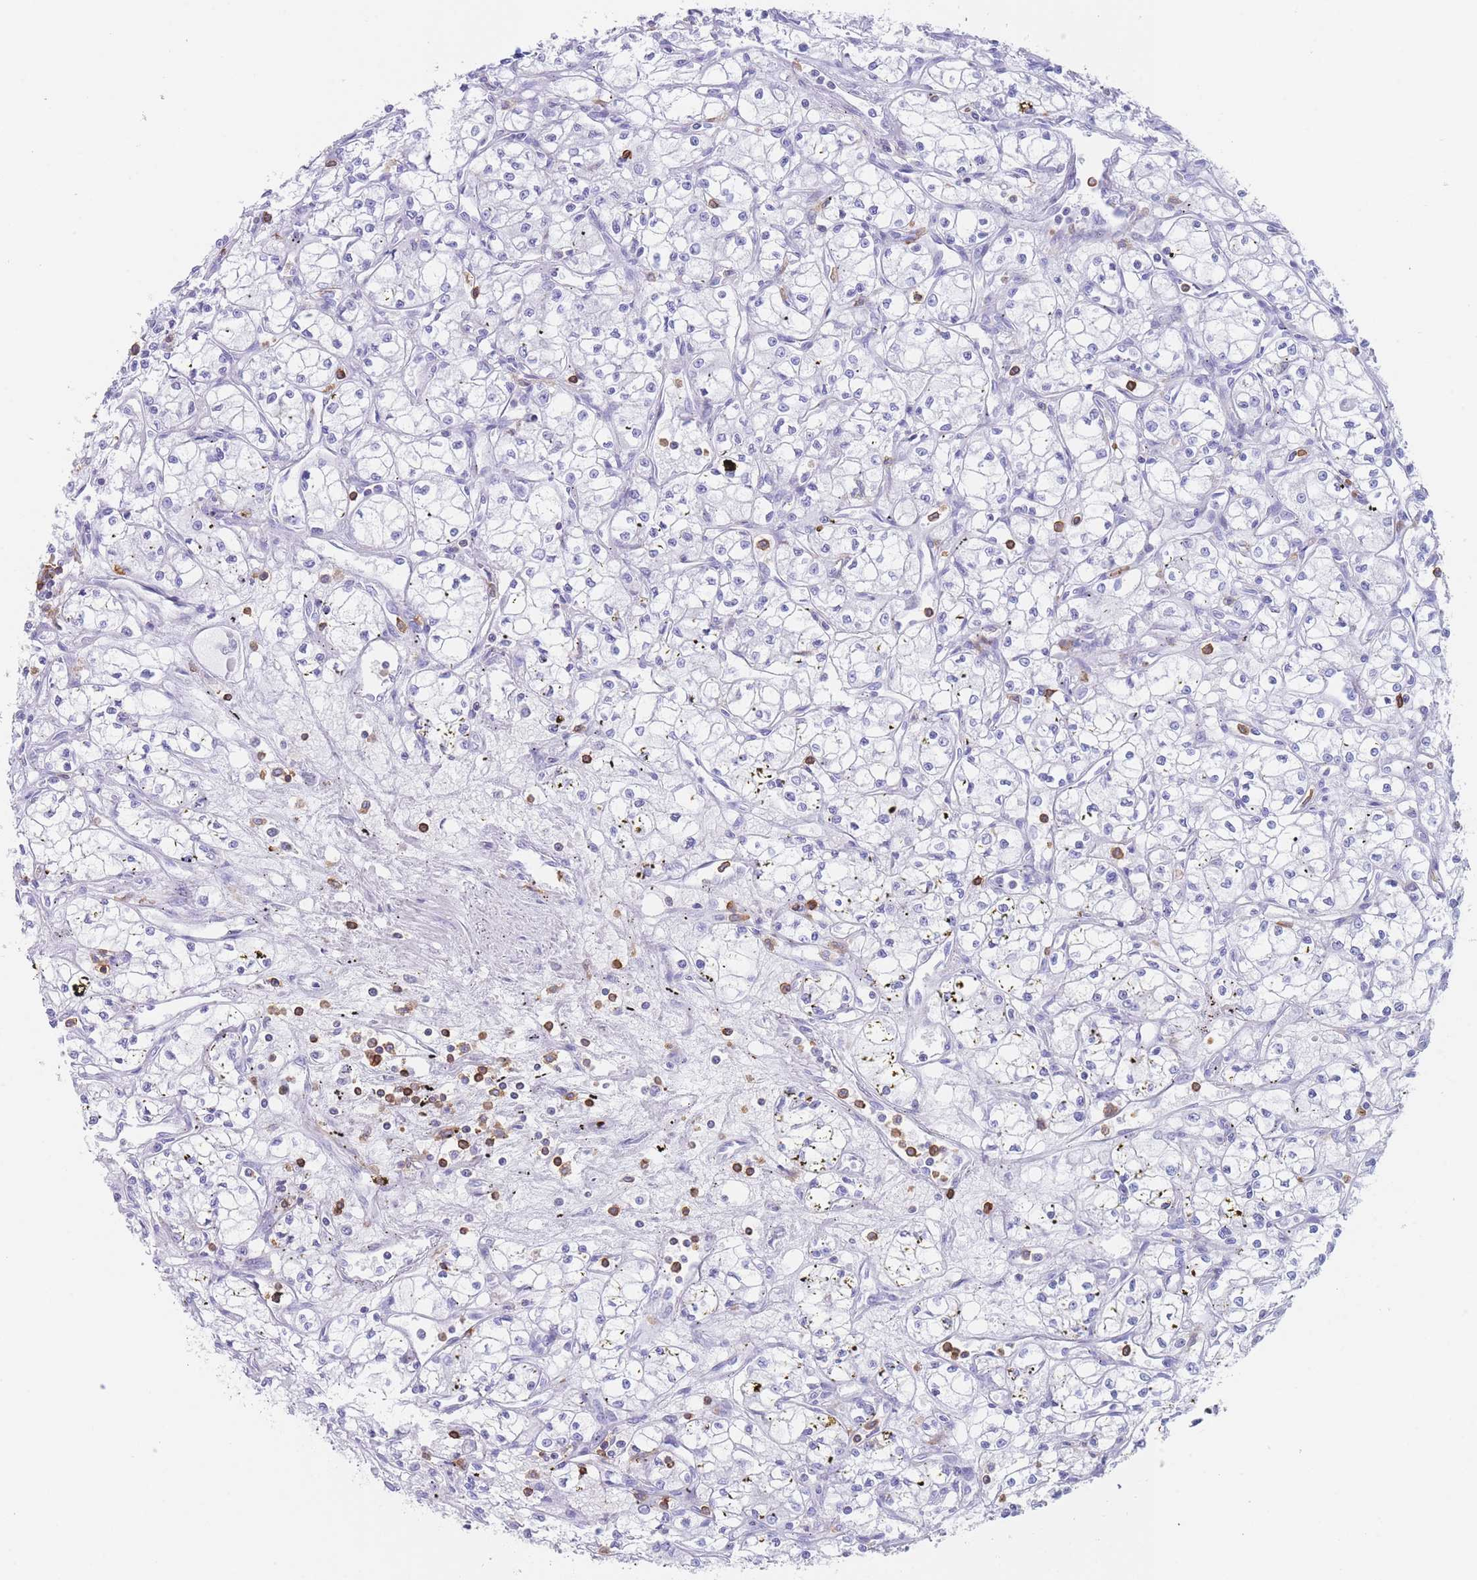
{"staining": {"intensity": "negative", "quantity": "none", "location": "none"}, "tissue": "renal cancer", "cell_type": "Tumor cells", "image_type": "cancer", "snomed": [{"axis": "morphology", "description": "Adenocarcinoma, NOS"}, {"axis": "topography", "description": "Kidney"}], "caption": "There is no significant expression in tumor cells of renal cancer.", "gene": "CORO1A", "patient": {"sex": "male", "age": 59}}